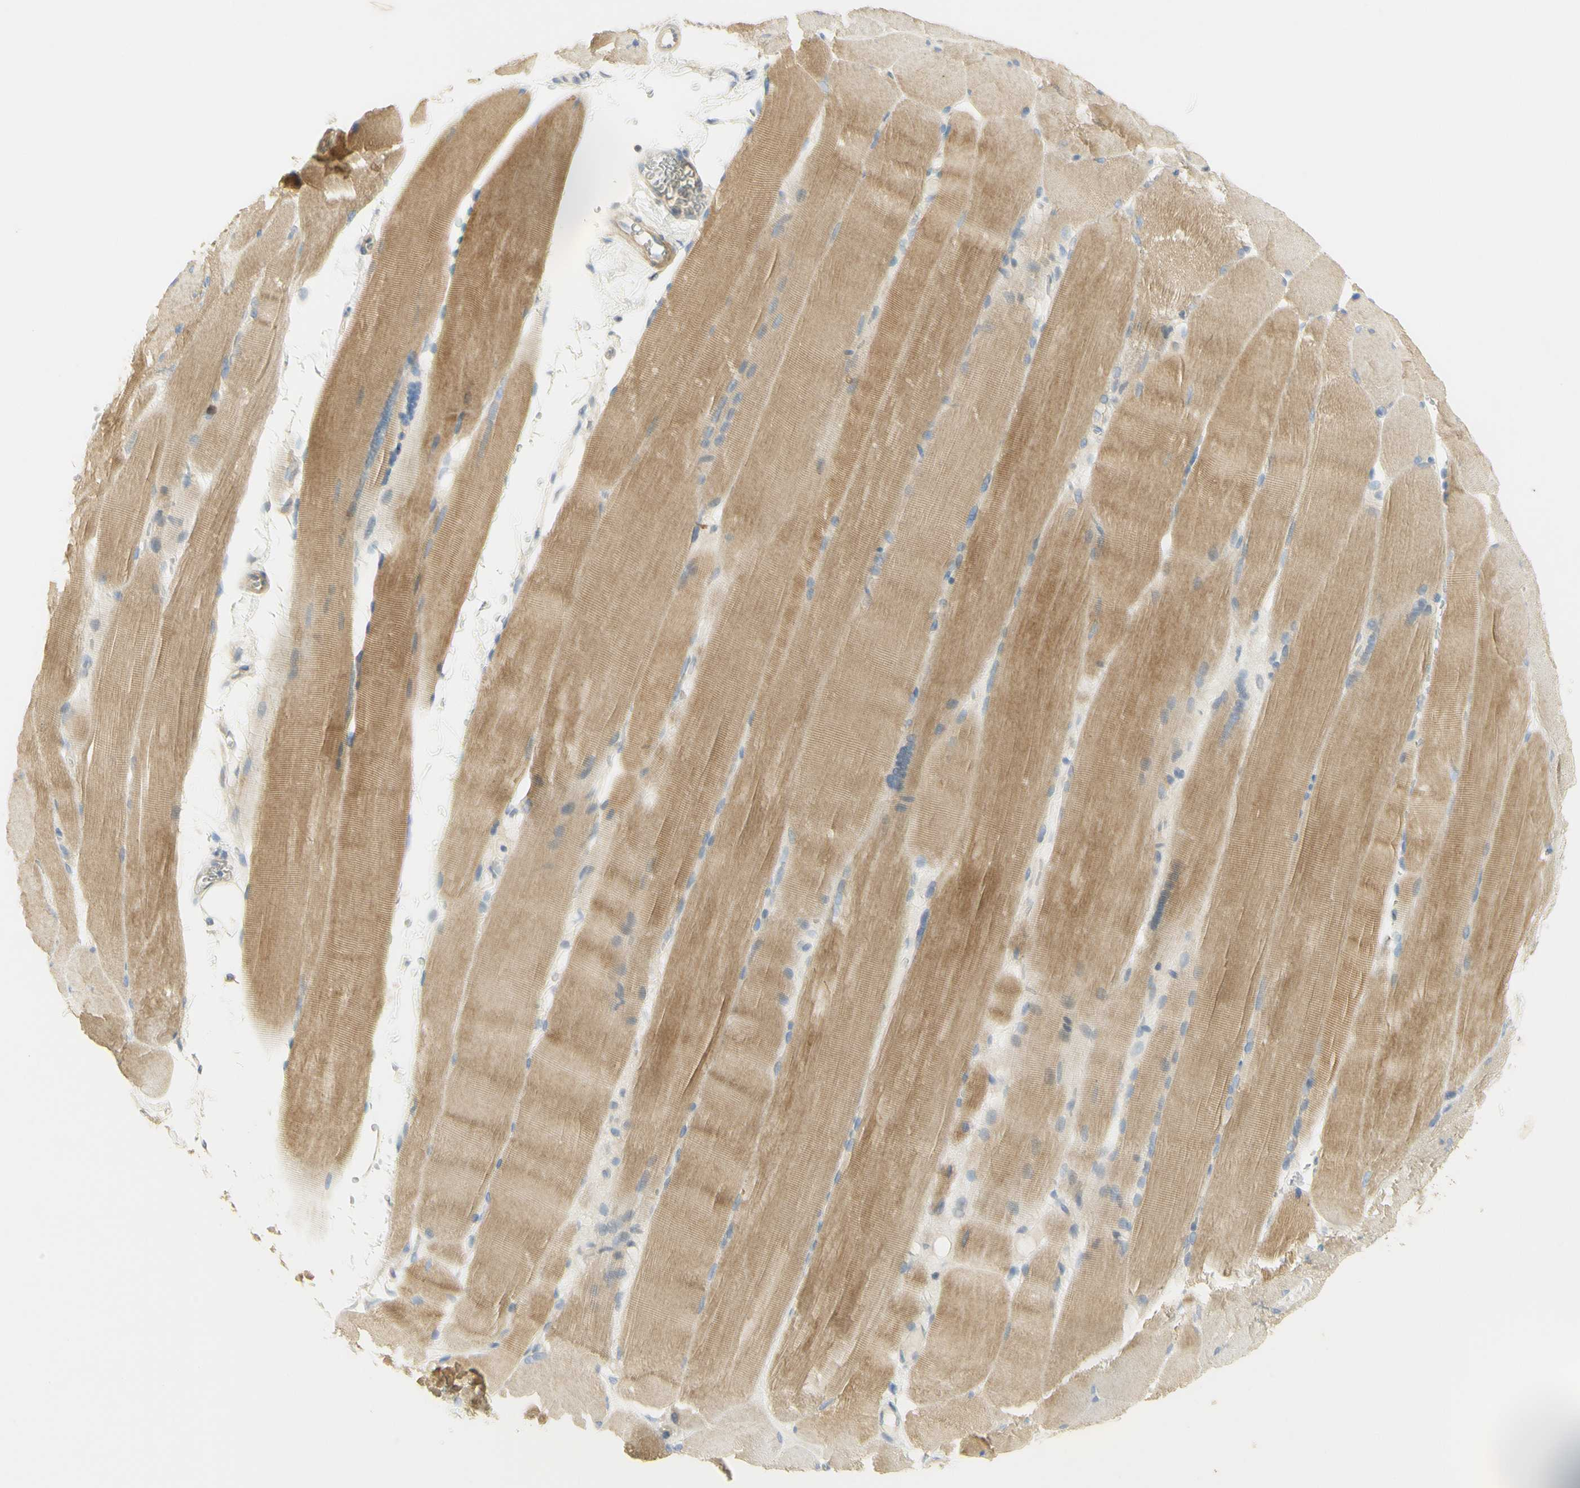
{"staining": {"intensity": "moderate", "quantity": ">75%", "location": "cytoplasmic/membranous"}, "tissue": "skeletal muscle", "cell_type": "Myocytes", "image_type": "normal", "snomed": [{"axis": "morphology", "description": "Normal tissue, NOS"}, {"axis": "topography", "description": "Skin"}, {"axis": "topography", "description": "Skeletal muscle"}], "caption": "Immunohistochemistry (IHC) image of normal skeletal muscle: human skeletal muscle stained using immunohistochemistry reveals medium levels of moderate protein expression localized specifically in the cytoplasmic/membranous of myocytes, appearing as a cytoplasmic/membranous brown color.", "gene": "KIF11", "patient": {"sex": "male", "age": 83}}